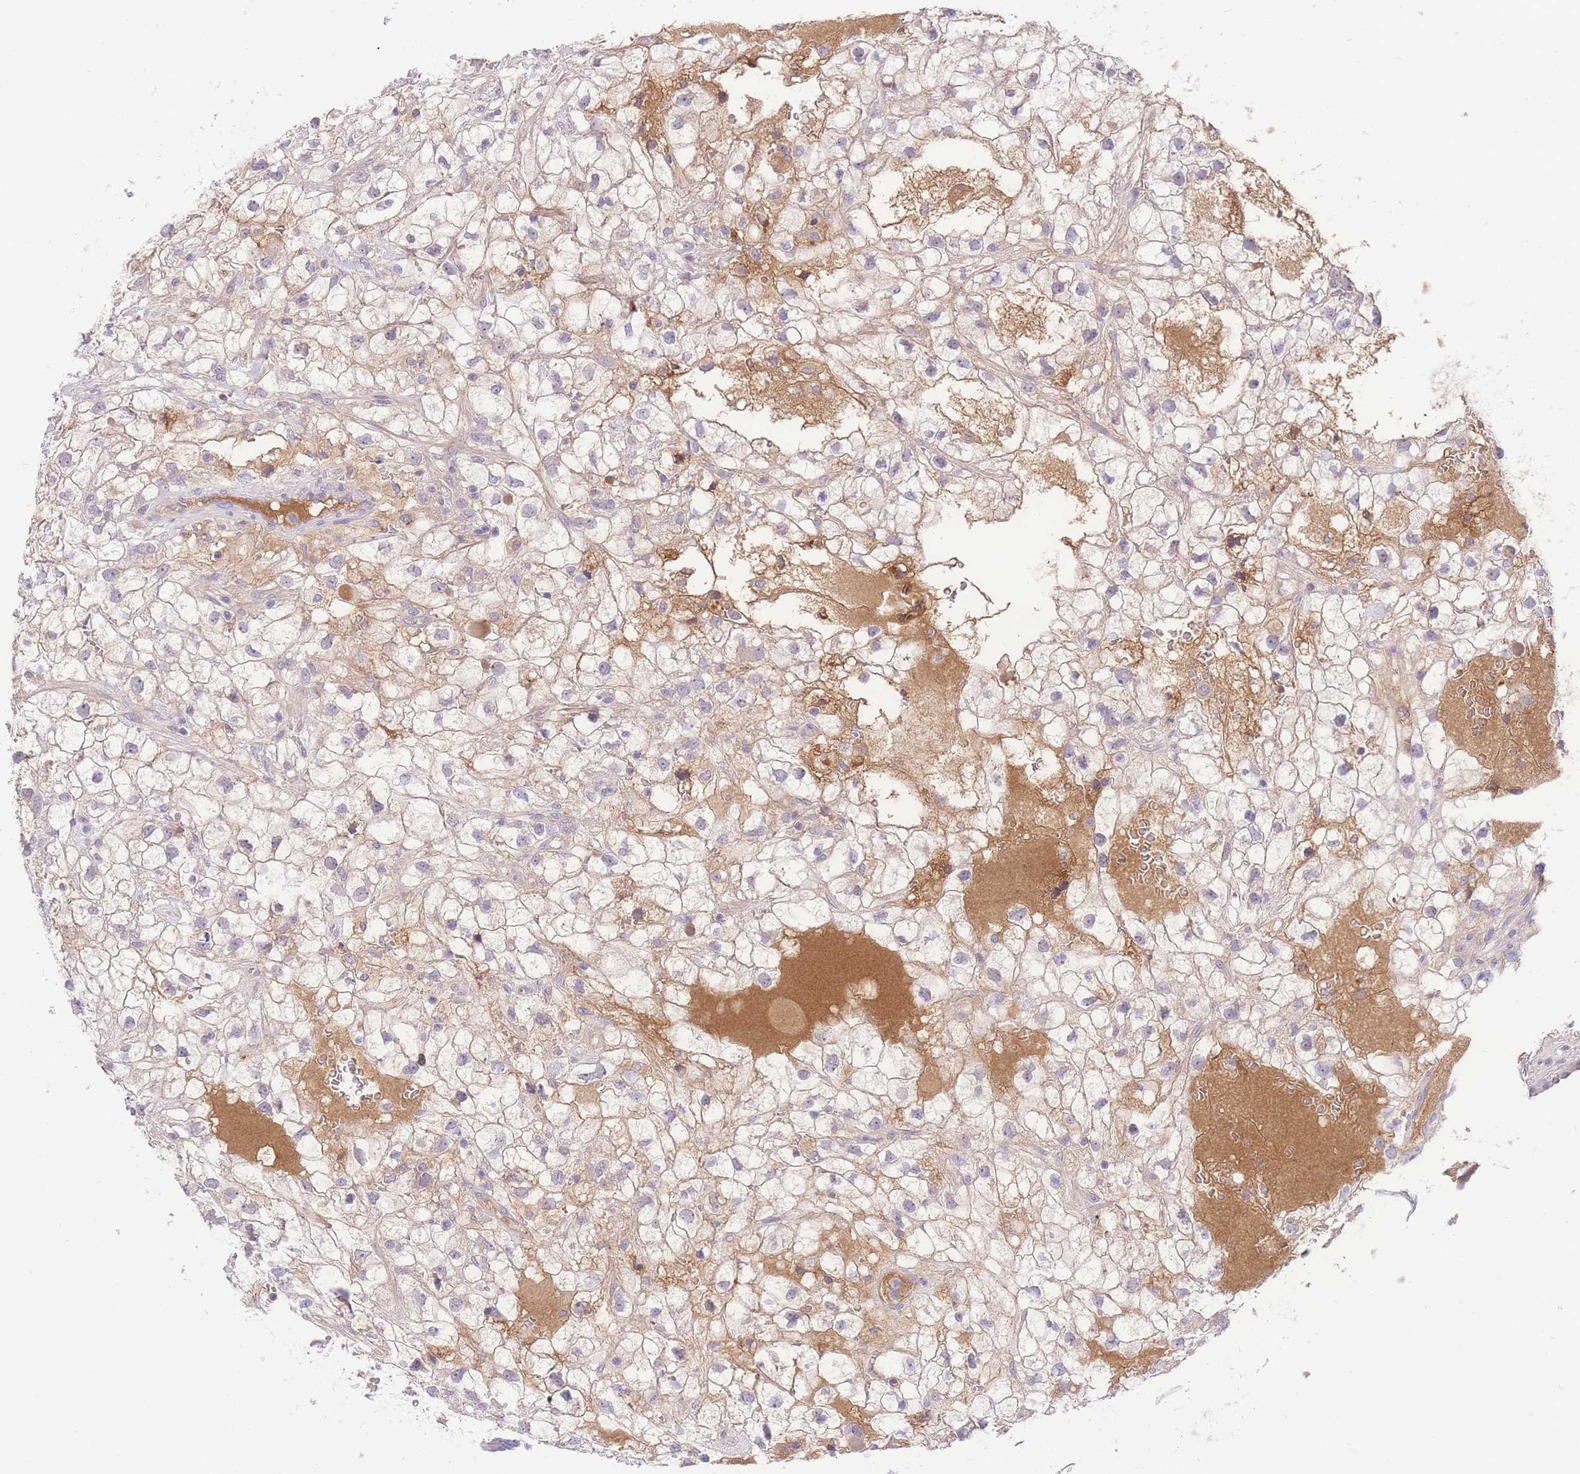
{"staining": {"intensity": "weak", "quantity": ">75%", "location": "cytoplasmic/membranous"}, "tissue": "renal cancer", "cell_type": "Tumor cells", "image_type": "cancer", "snomed": [{"axis": "morphology", "description": "Adenocarcinoma, NOS"}, {"axis": "topography", "description": "Kidney"}], "caption": "Human renal cancer (adenocarcinoma) stained for a protein (brown) displays weak cytoplasmic/membranous positive positivity in approximately >75% of tumor cells.", "gene": "LIPH", "patient": {"sex": "male", "age": 59}}